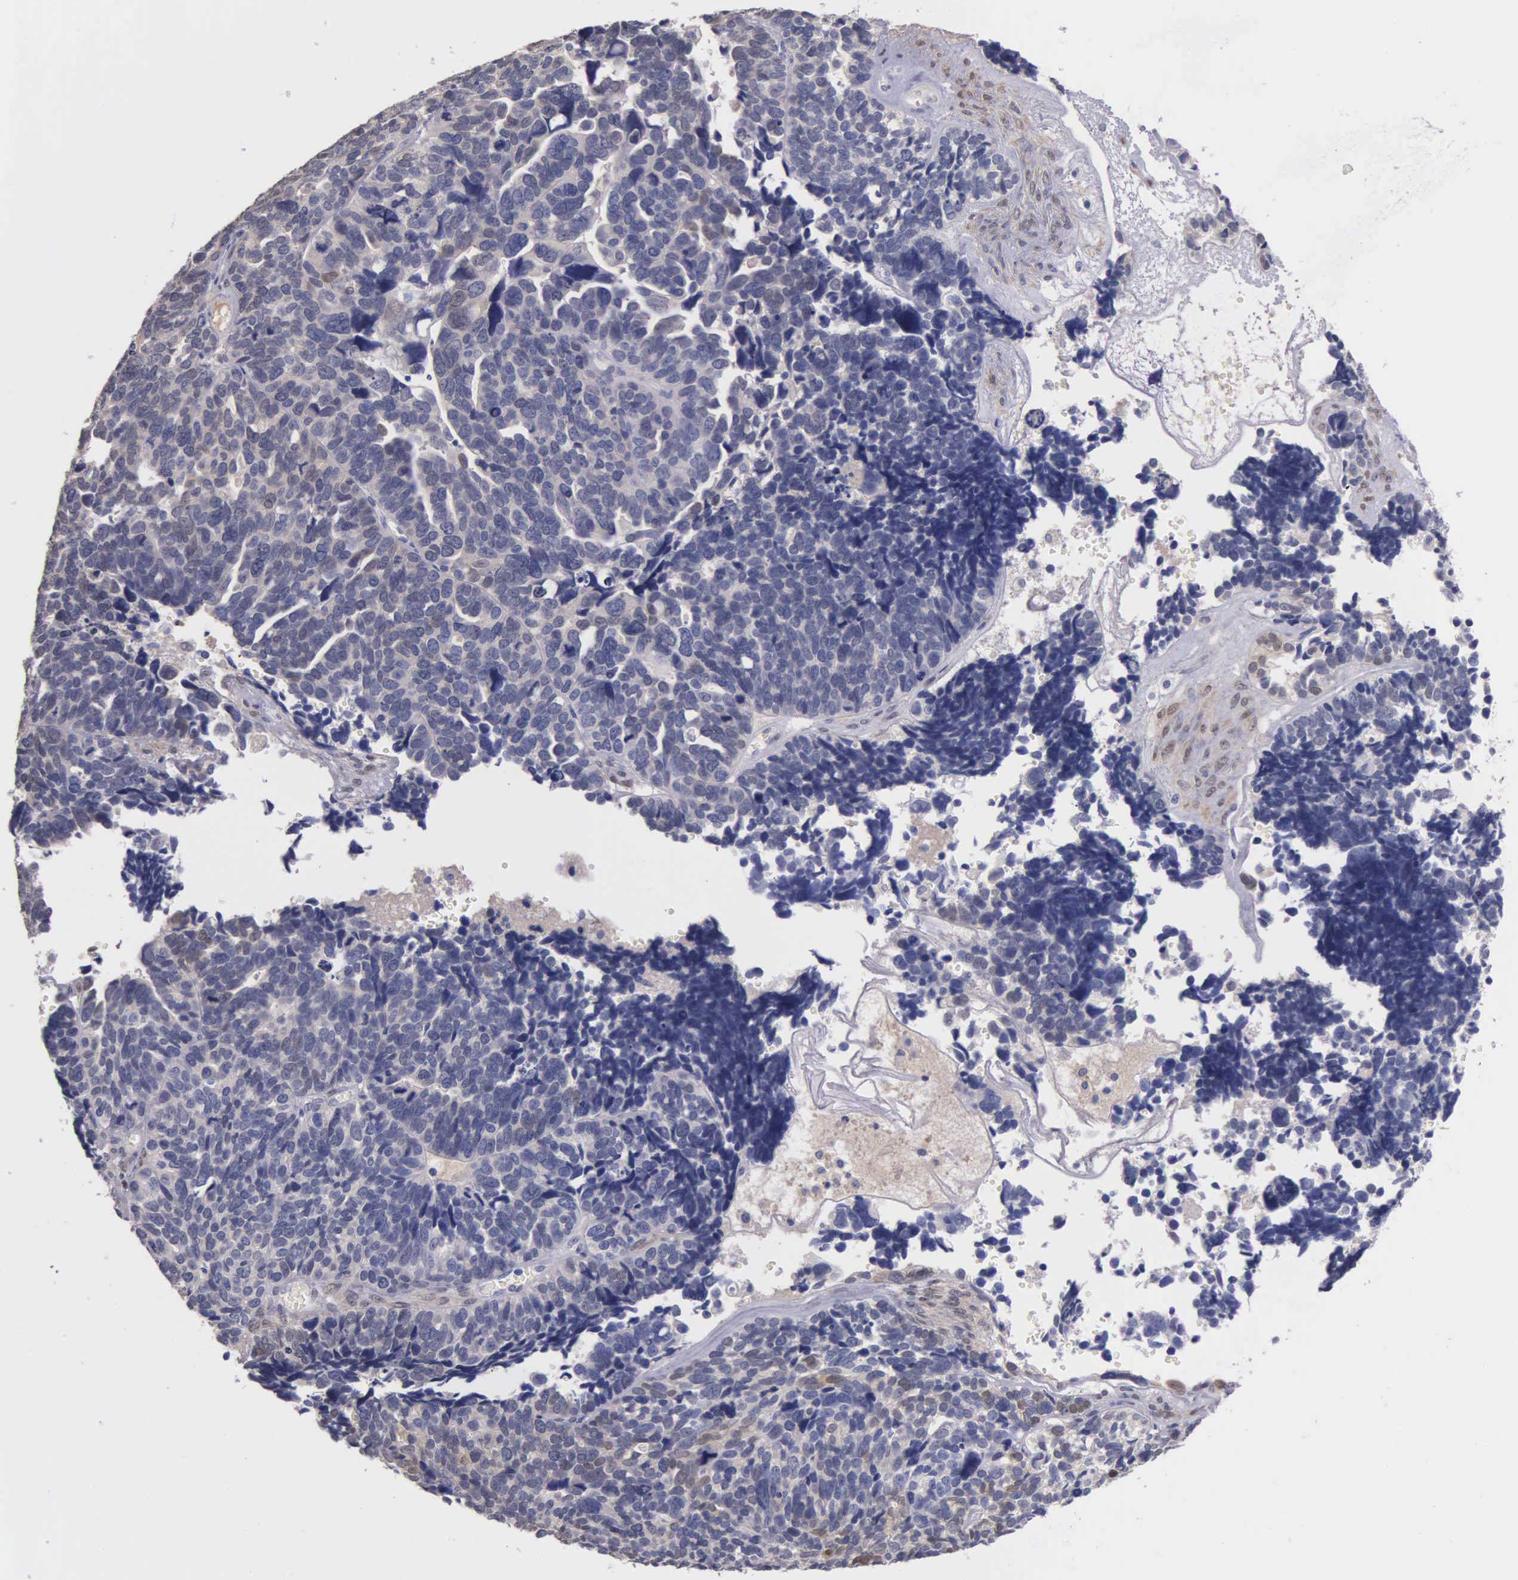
{"staining": {"intensity": "negative", "quantity": "none", "location": "none"}, "tissue": "ovarian cancer", "cell_type": "Tumor cells", "image_type": "cancer", "snomed": [{"axis": "morphology", "description": "Cystadenocarcinoma, serous, NOS"}, {"axis": "topography", "description": "Ovary"}], "caption": "IHC micrograph of ovarian cancer (serous cystadenocarcinoma) stained for a protein (brown), which demonstrates no positivity in tumor cells. (Brightfield microscopy of DAB IHC at high magnification).", "gene": "GSTT2", "patient": {"sex": "female", "age": 77}}